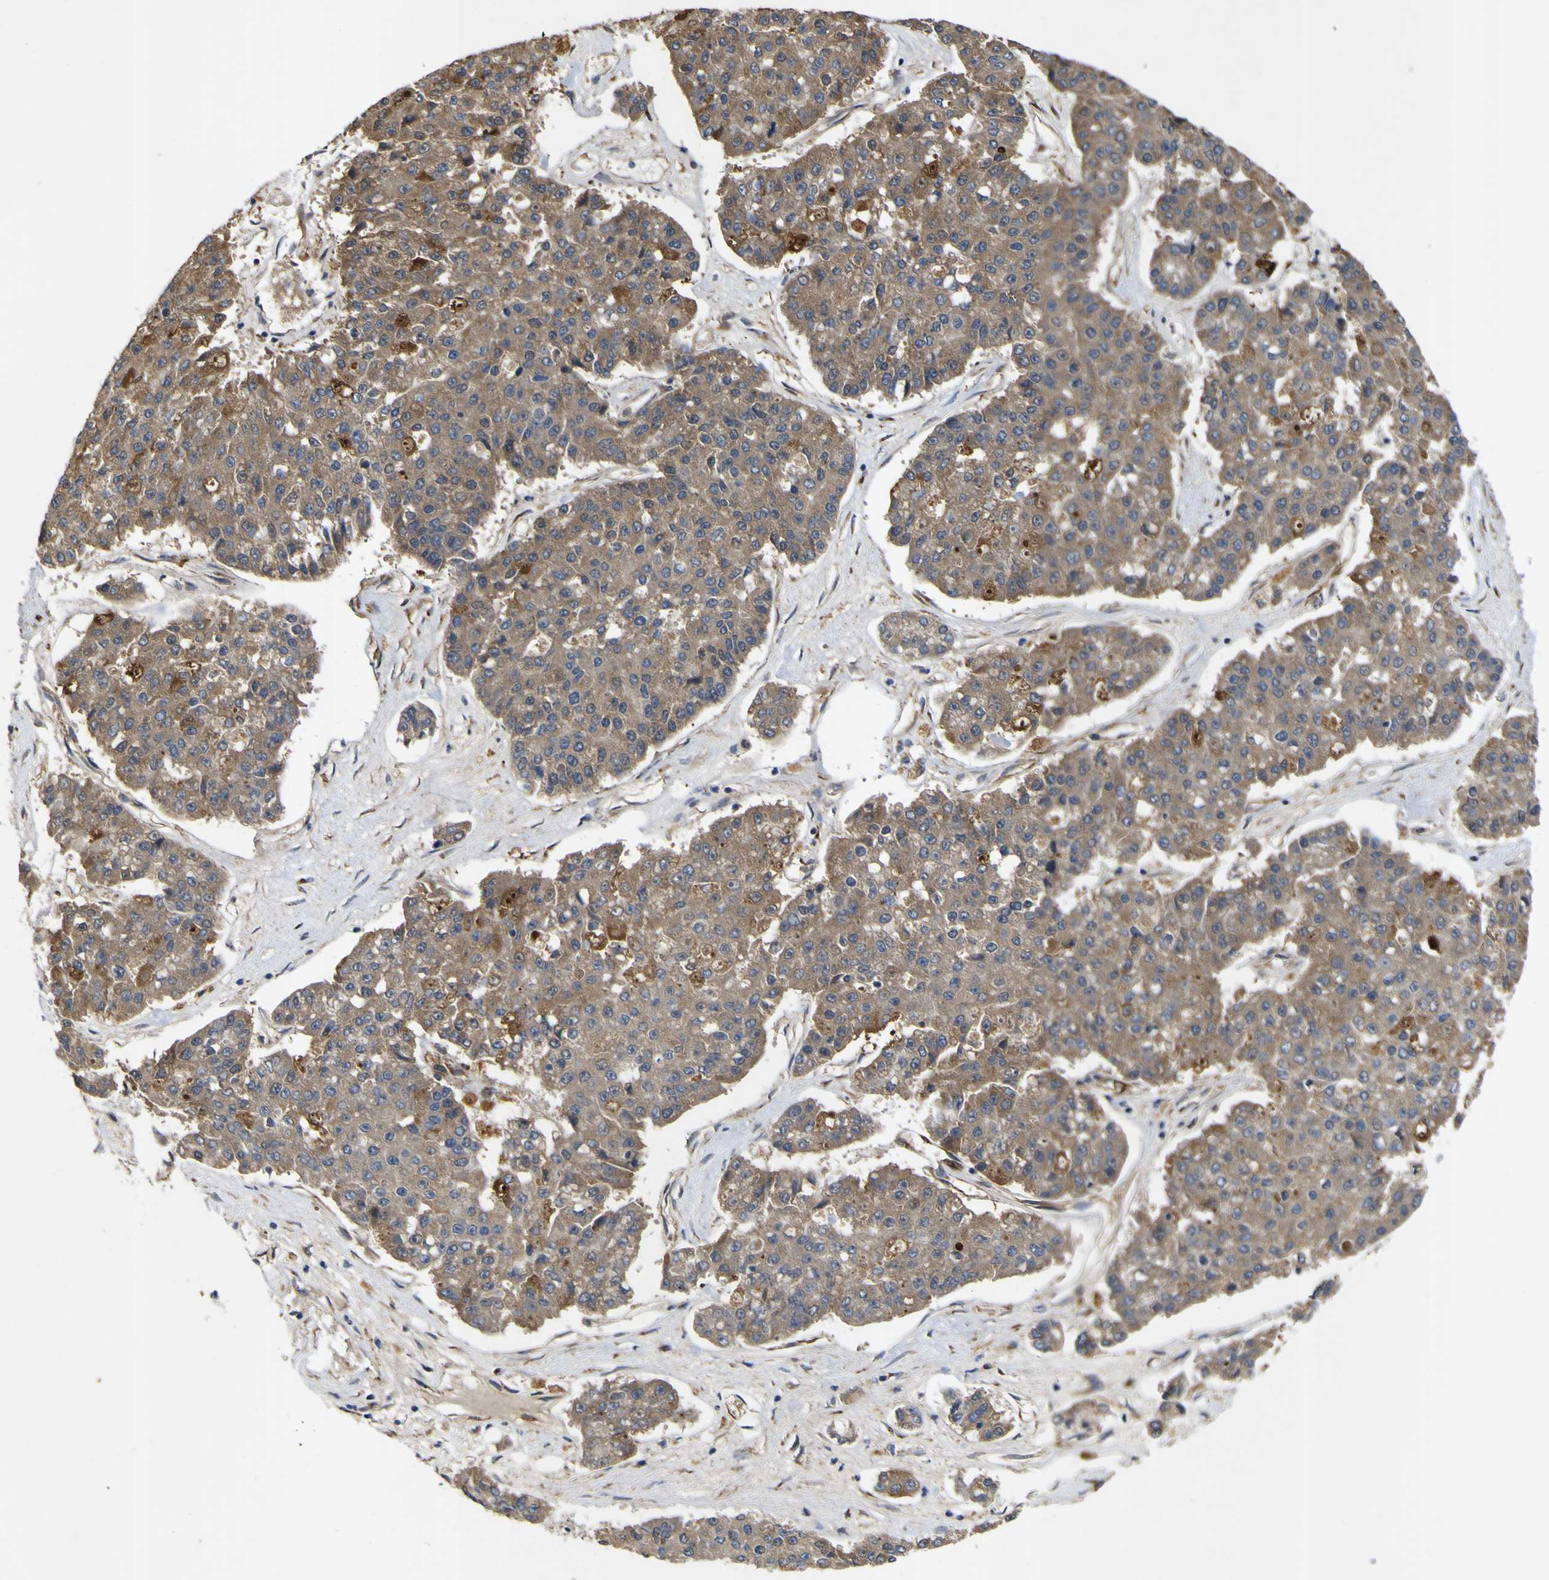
{"staining": {"intensity": "moderate", "quantity": ">75%", "location": "cytoplasmic/membranous"}, "tissue": "pancreatic cancer", "cell_type": "Tumor cells", "image_type": "cancer", "snomed": [{"axis": "morphology", "description": "Adenocarcinoma, NOS"}, {"axis": "topography", "description": "Pancreas"}], "caption": "High-power microscopy captured an immunohistochemistry micrograph of pancreatic cancer (adenocarcinoma), revealing moderate cytoplasmic/membranous staining in about >75% of tumor cells.", "gene": "COA1", "patient": {"sex": "male", "age": 50}}